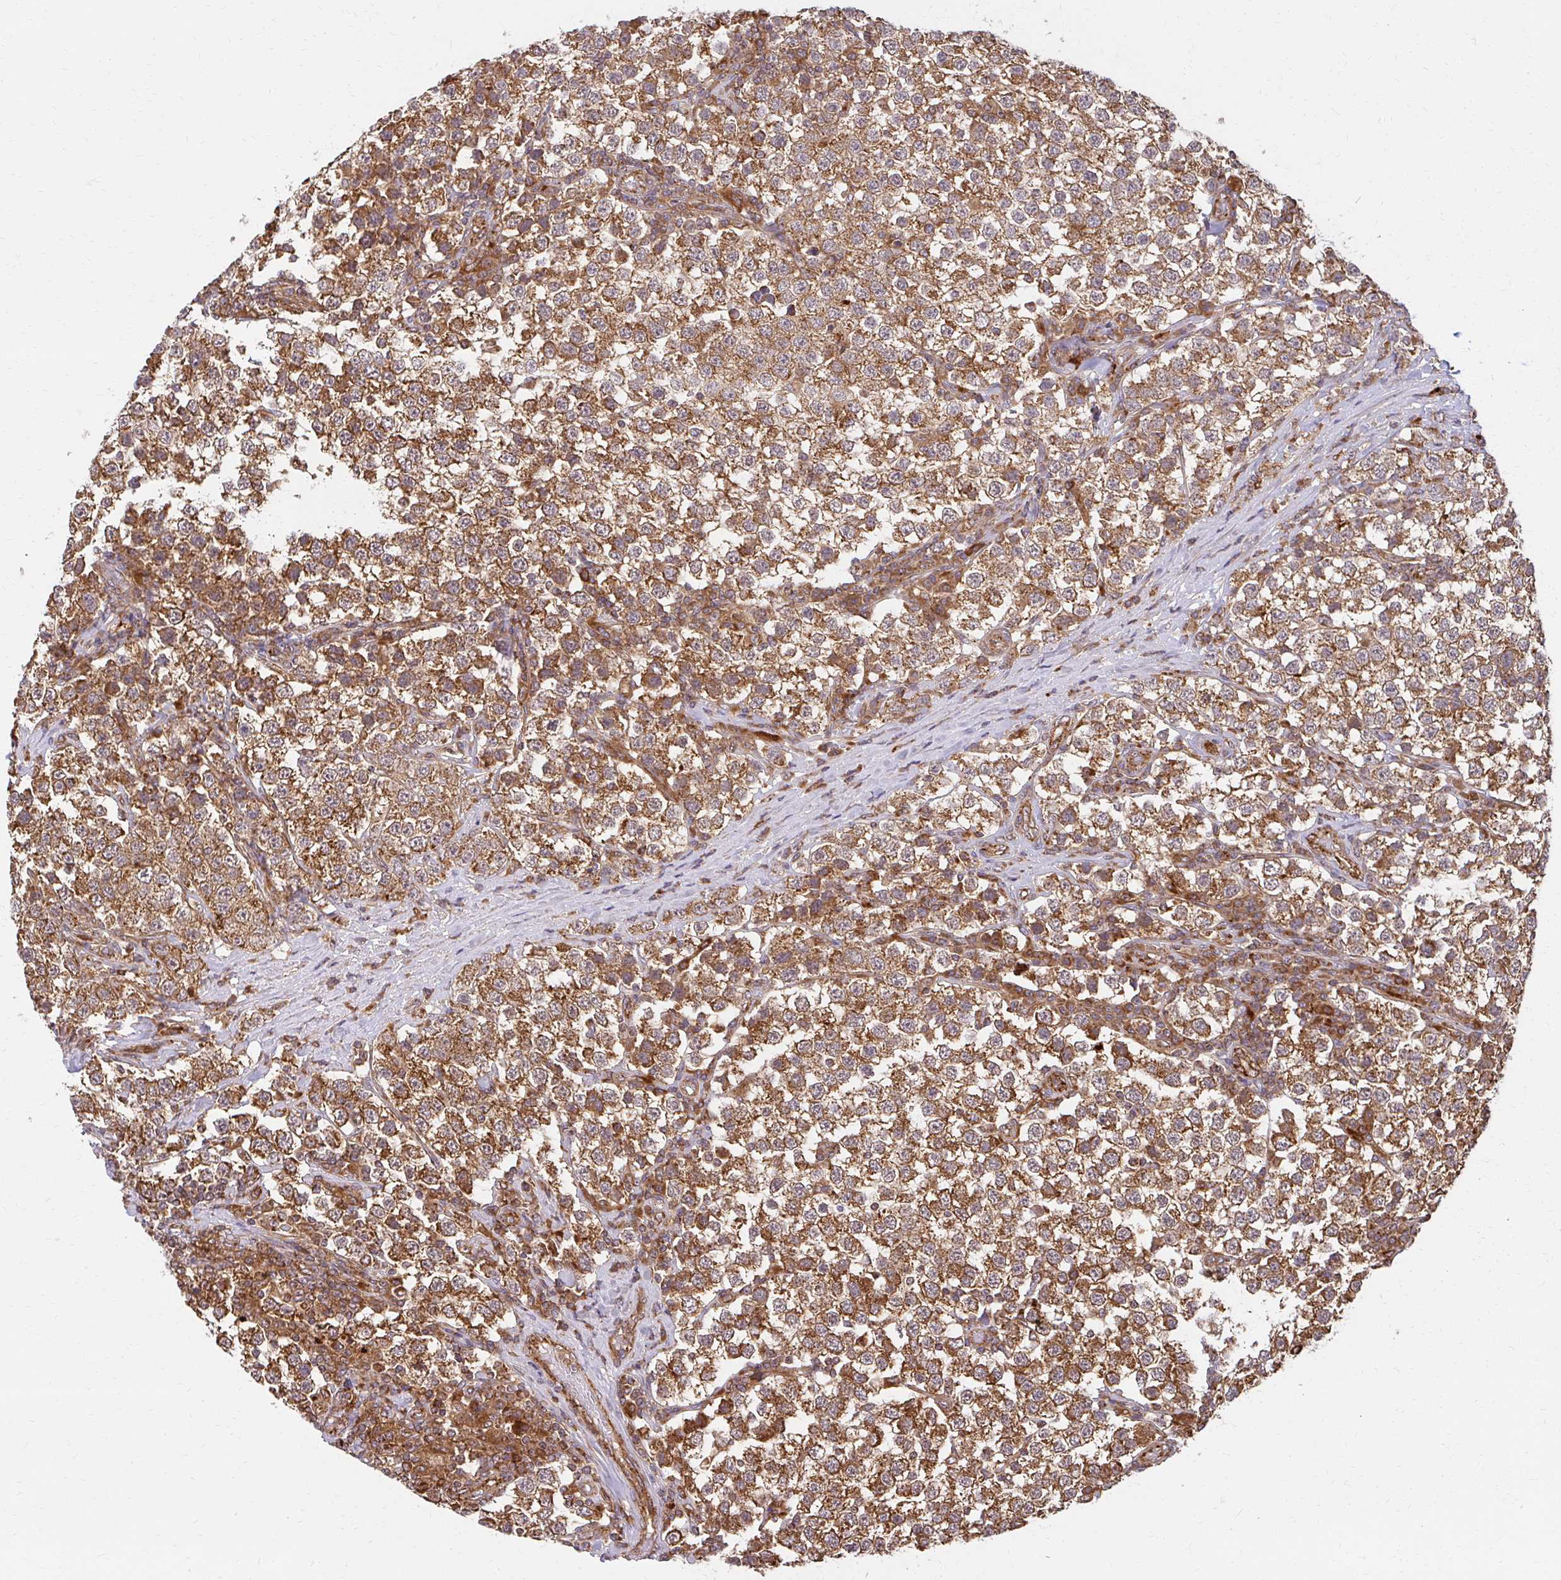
{"staining": {"intensity": "moderate", "quantity": ">75%", "location": "cytoplasmic/membranous"}, "tissue": "testis cancer", "cell_type": "Tumor cells", "image_type": "cancer", "snomed": [{"axis": "morphology", "description": "Seminoma, NOS"}, {"axis": "topography", "description": "Testis"}], "caption": "The histopathology image exhibits a brown stain indicating the presence of a protein in the cytoplasmic/membranous of tumor cells in testis cancer (seminoma).", "gene": "GNS", "patient": {"sex": "male", "age": 34}}